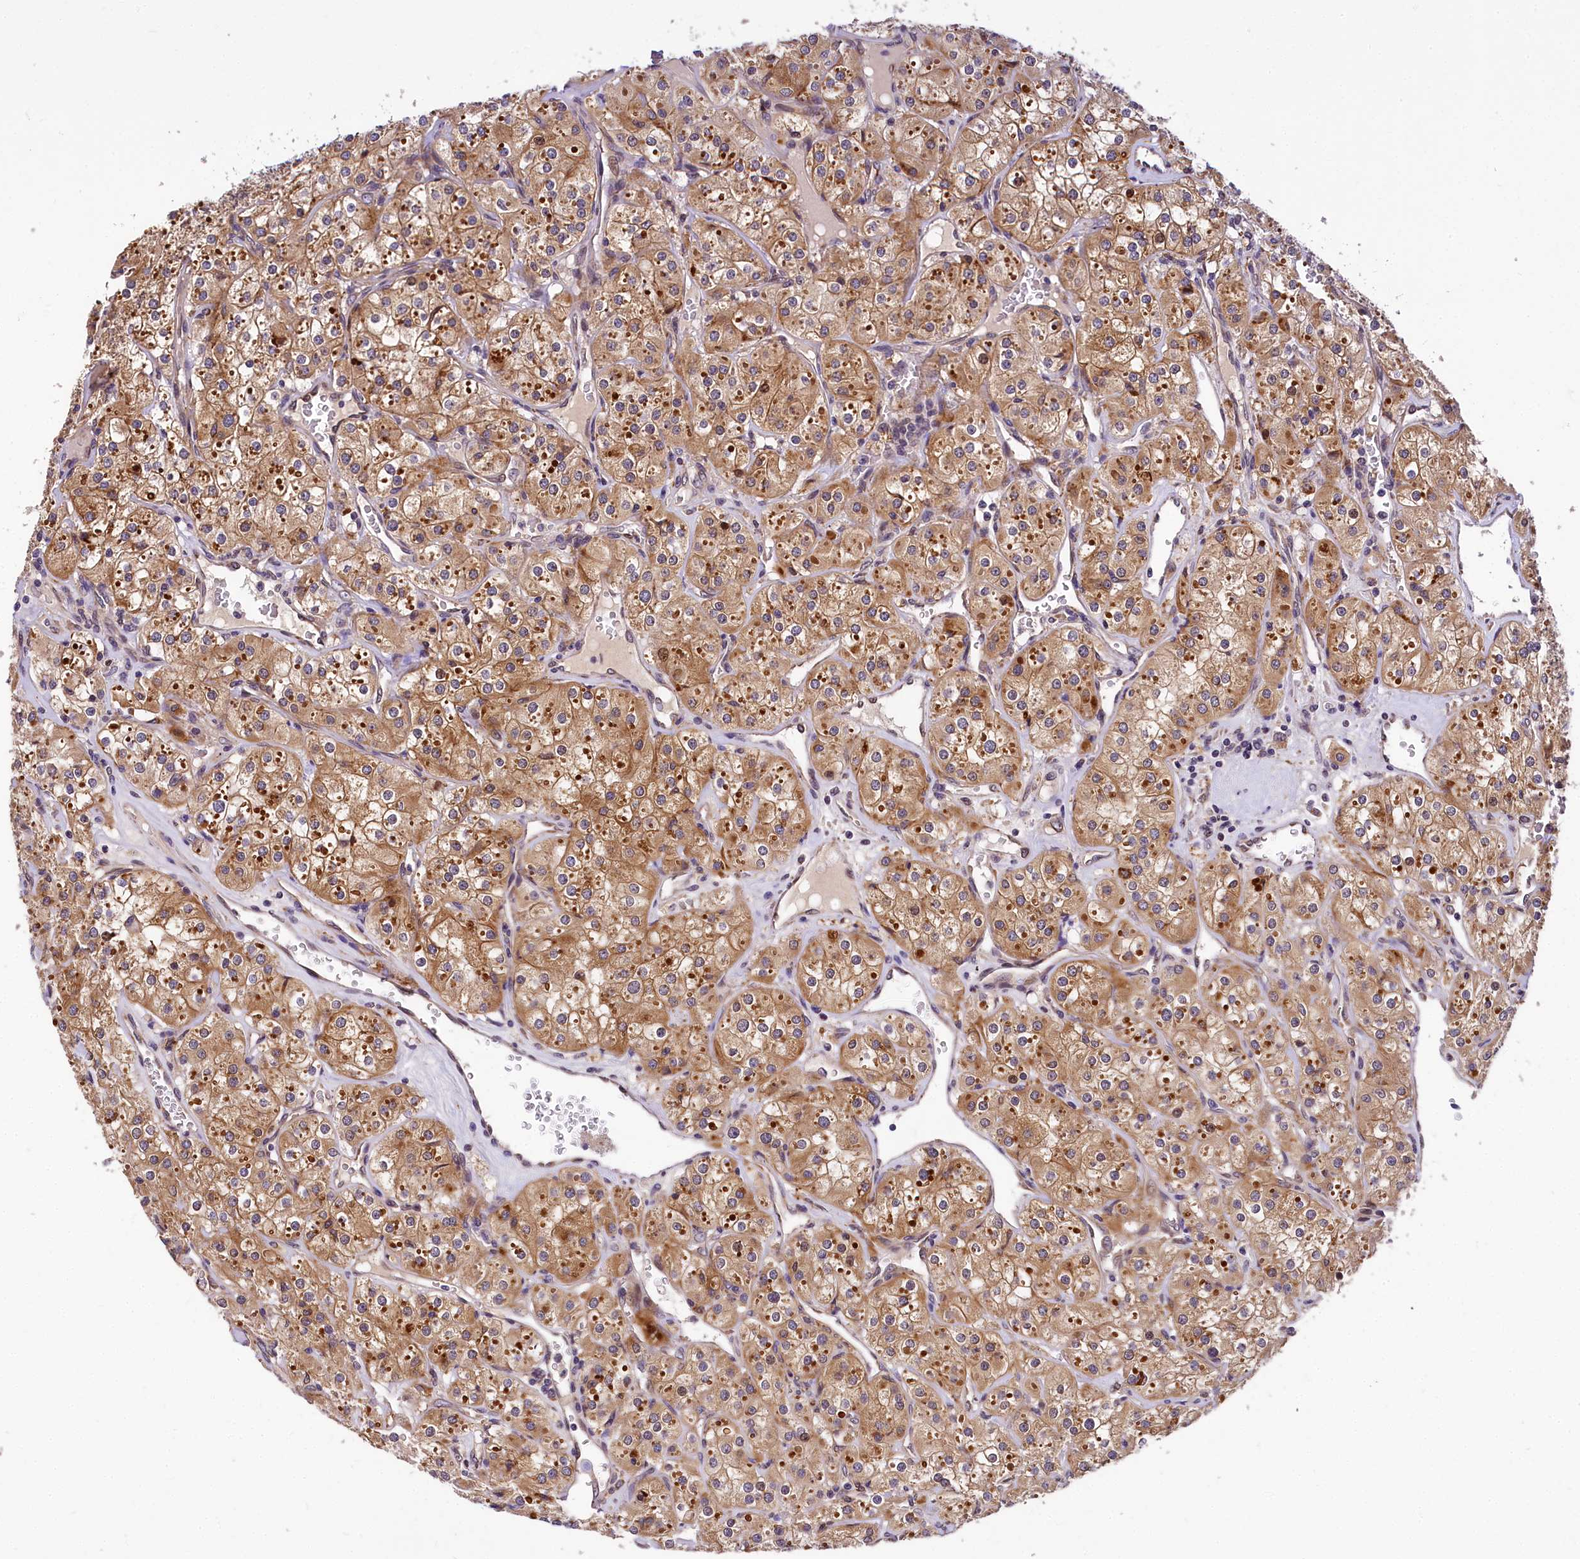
{"staining": {"intensity": "moderate", "quantity": ">75%", "location": "cytoplasmic/membranous"}, "tissue": "renal cancer", "cell_type": "Tumor cells", "image_type": "cancer", "snomed": [{"axis": "morphology", "description": "Adenocarcinoma, NOS"}, {"axis": "topography", "description": "Kidney"}], "caption": "Tumor cells demonstrate medium levels of moderate cytoplasmic/membranous staining in about >75% of cells in human renal cancer.", "gene": "SUPV3L1", "patient": {"sex": "male", "age": 77}}